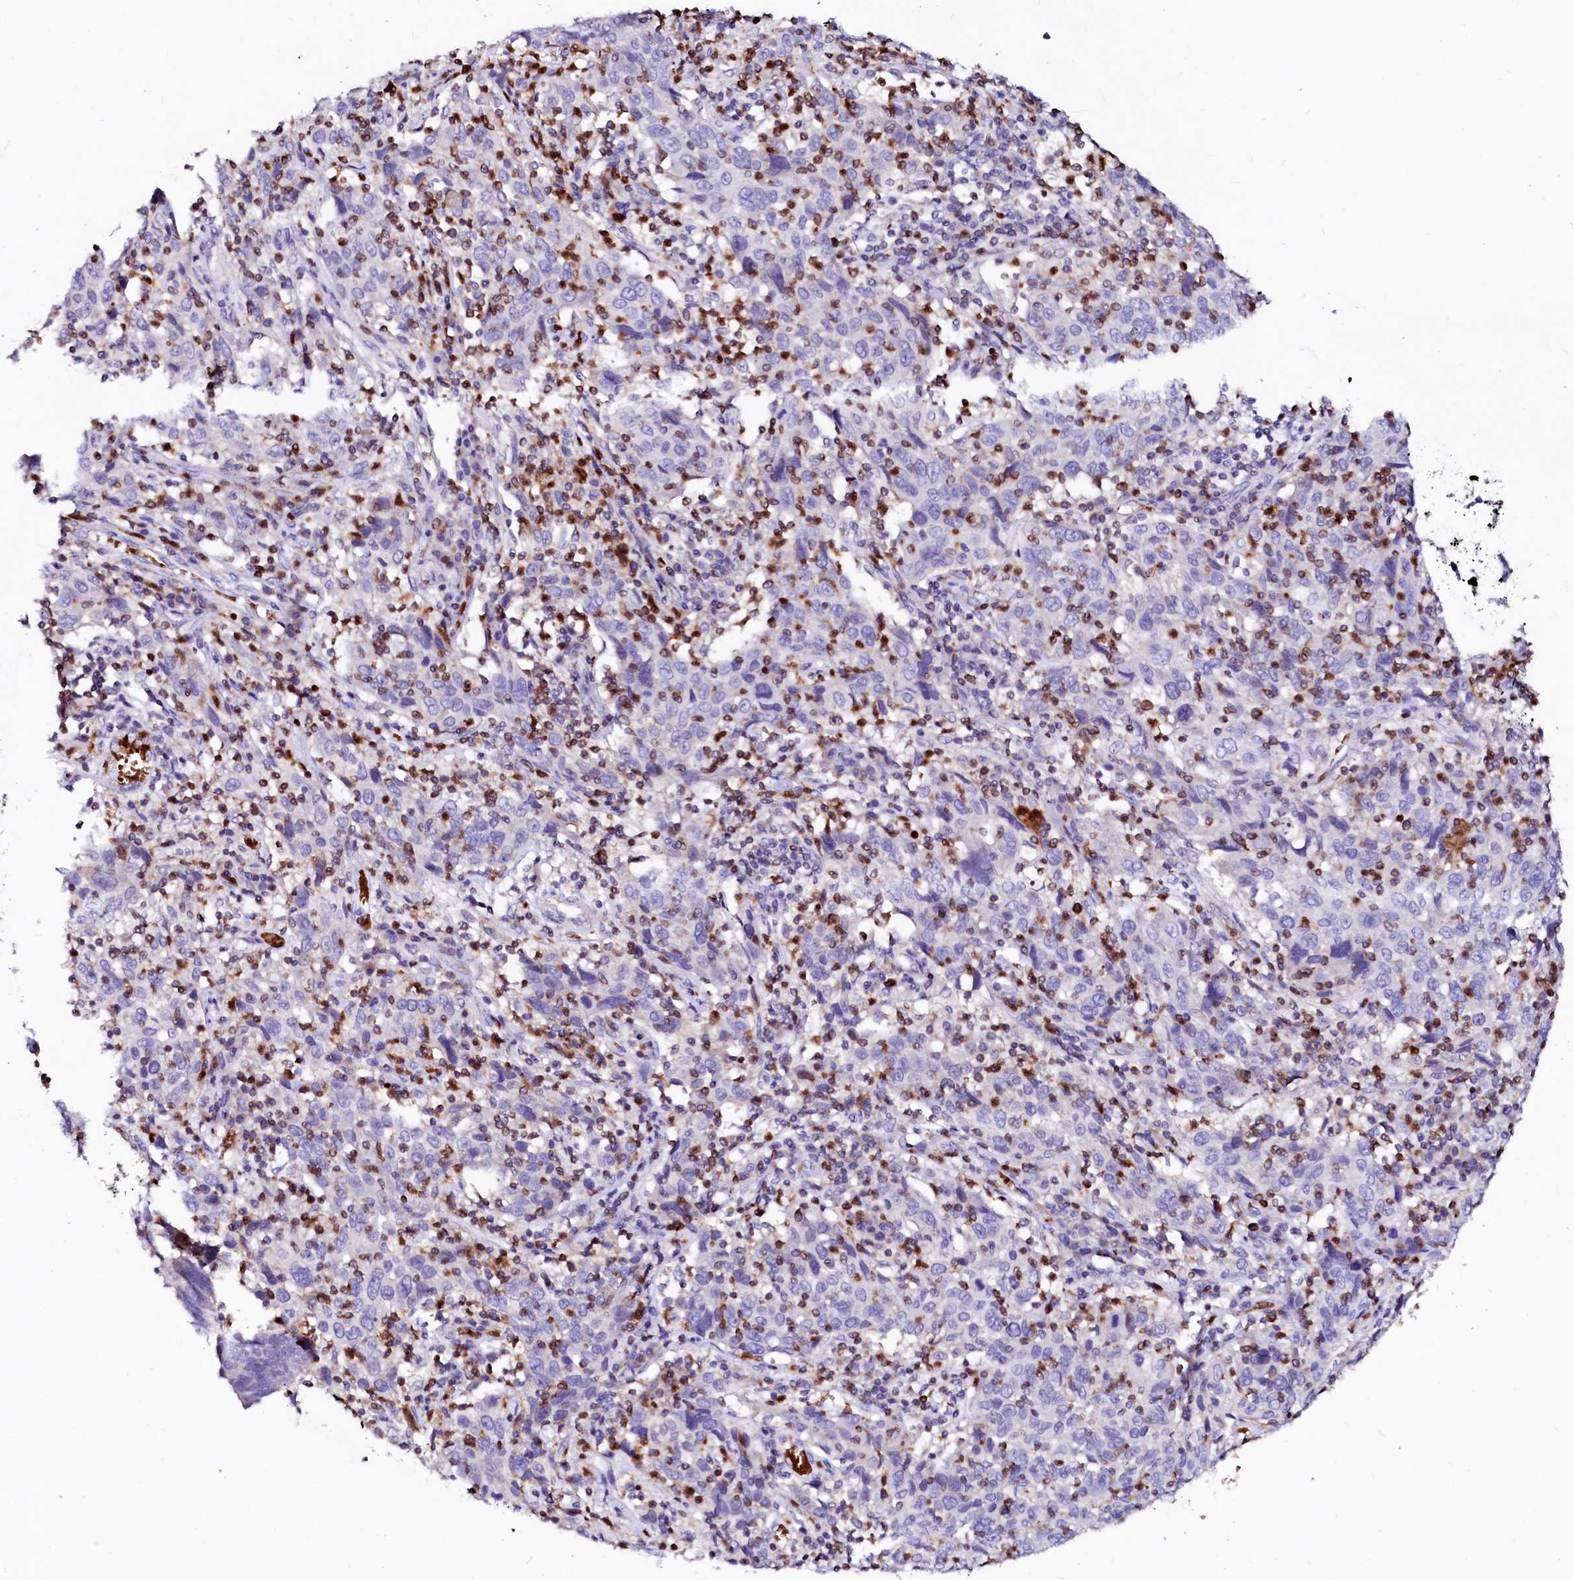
{"staining": {"intensity": "negative", "quantity": "none", "location": "none"}, "tissue": "cervical cancer", "cell_type": "Tumor cells", "image_type": "cancer", "snomed": [{"axis": "morphology", "description": "Squamous cell carcinoma, NOS"}, {"axis": "topography", "description": "Cervix"}], "caption": "A high-resolution image shows IHC staining of squamous cell carcinoma (cervical), which displays no significant staining in tumor cells.", "gene": "RAB27A", "patient": {"sex": "female", "age": 46}}